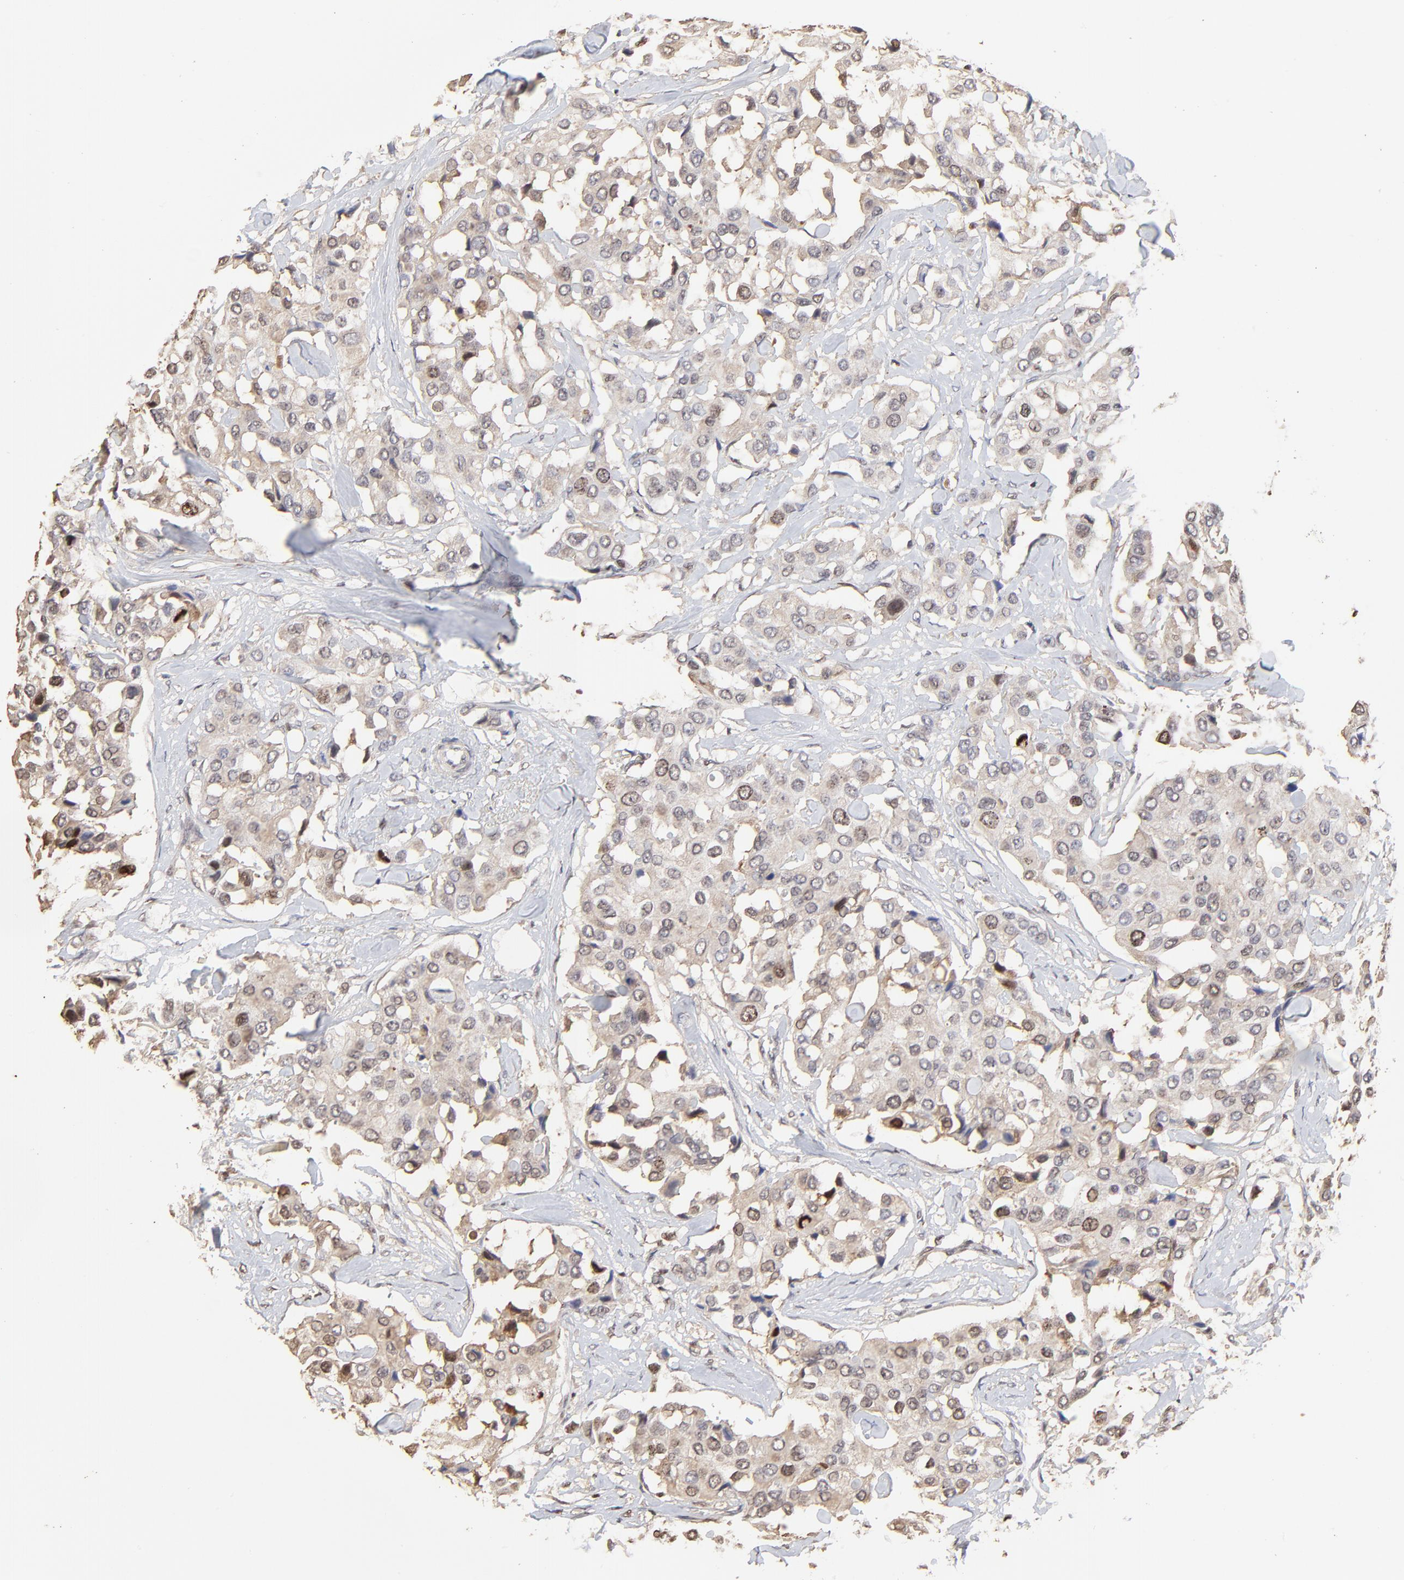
{"staining": {"intensity": "weak", "quantity": "<25%", "location": "nuclear"}, "tissue": "breast cancer", "cell_type": "Tumor cells", "image_type": "cancer", "snomed": [{"axis": "morphology", "description": "Duct carcinoma"}, {"axis": "topography", "description": "Breast"}], "caption": "Breast cancer was stained to show a protein in brown. There is no significant positivity in tumor cells.", "gene": "BIRC5", "patient": {"sex": "female", "age": 80}}